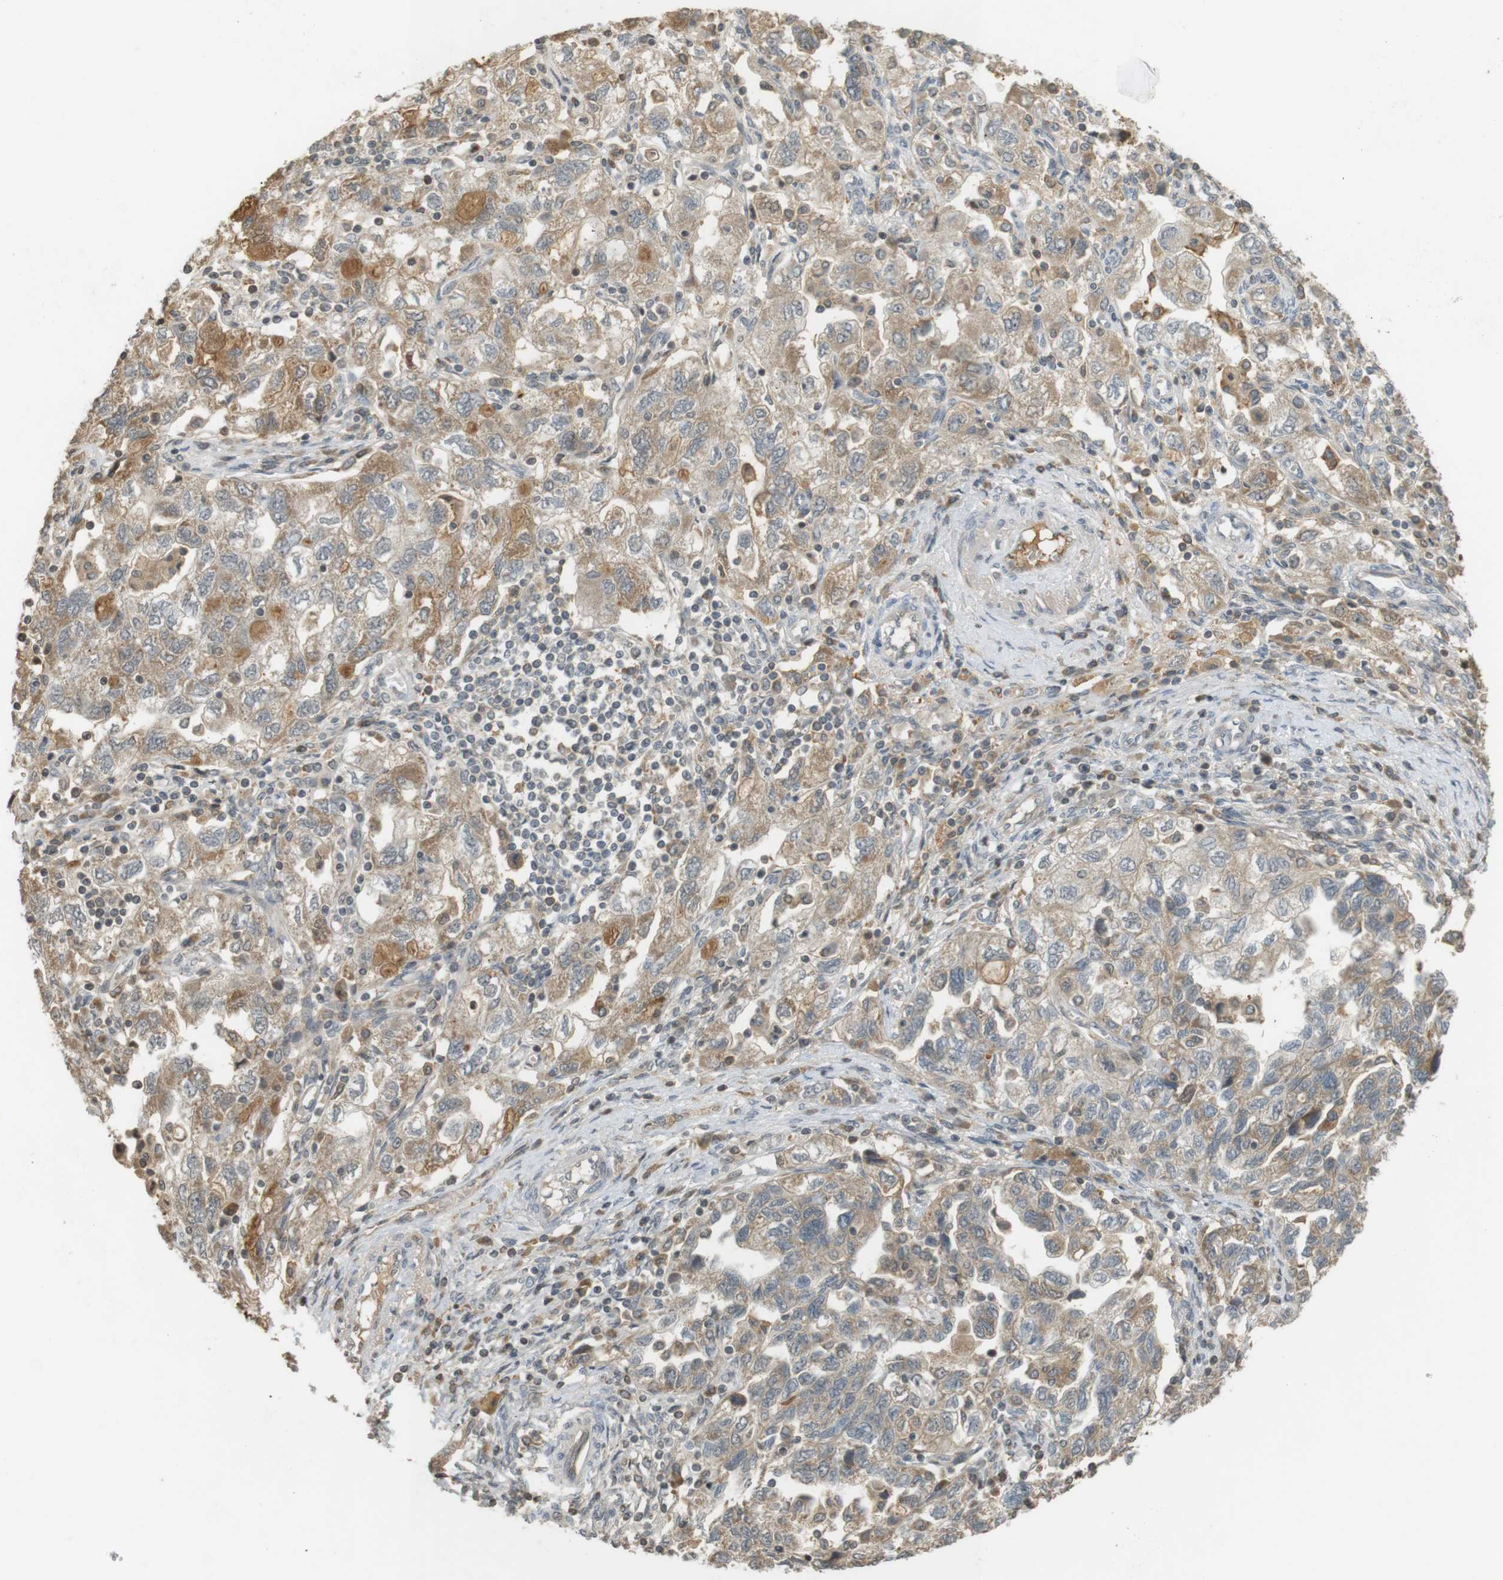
{"staining": {"intensity": "weak", "quantity": ">75%", "location": "cytoplasmic/membranous"}, "tissue": "ovarian cancer", "cell_type": "Tumor cells", "image_type": "cancer", "snomed": [{"axis": "morphology", "description": "Carcinoma, NOS"}, {"axis": "morphology", "description": "Cystadenocarcinoma, serous, NOS"}, {"axis": "topography", "description": "Ovary"}], "caption": "About >75% of tumor cells in human ovarian cancer display weak cytoplasmic/membranous protein staining as visualized by brown immunohistochemical staining.", "gene": "SRR", "patient": {"sex": "female", "age": 69}}